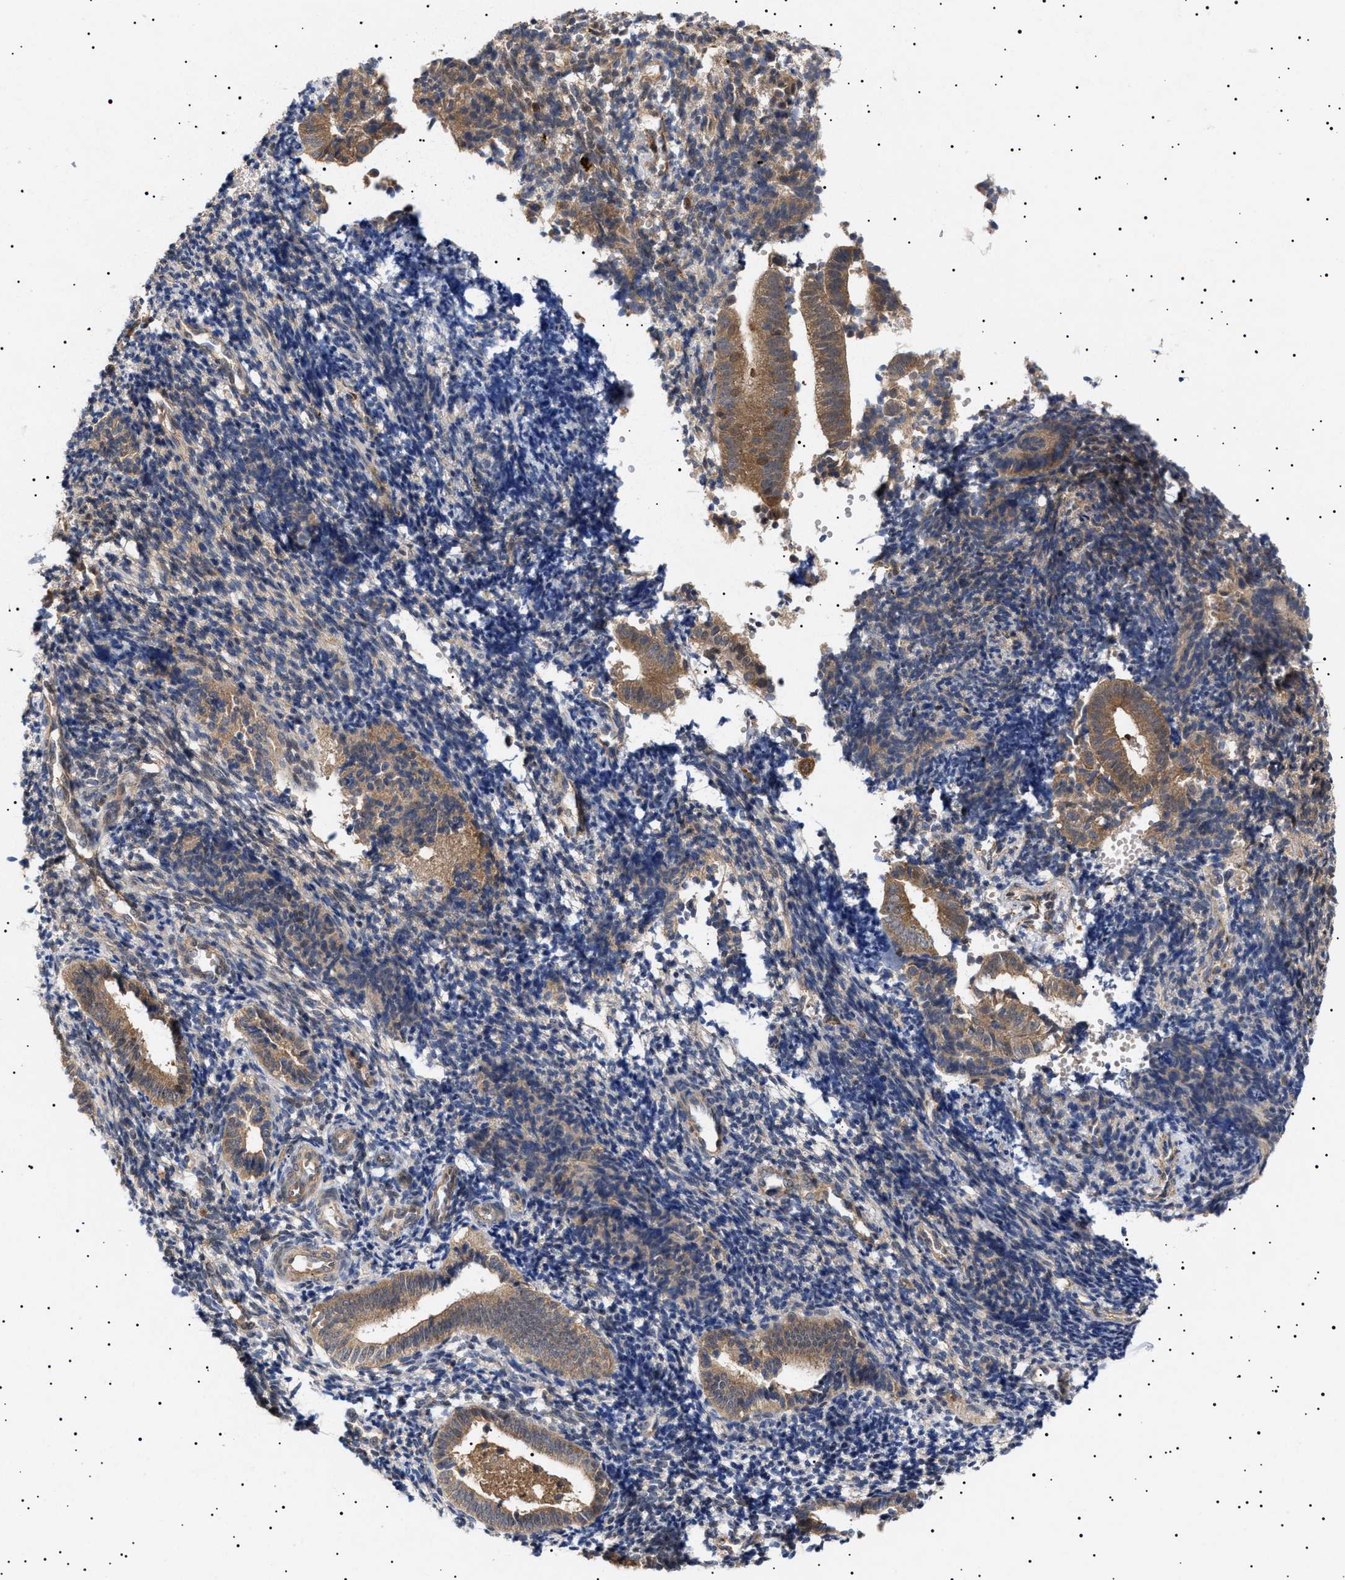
{"staining": {"intensity": "negative", "quantity": "none", "location": "none"}, "tissue": "endometrium", "cell_type": "Cells in endometrial stroma", "image_type": "normal", "snomed": [{"axis": "morphology", "description": "Normal tissue, NOS"}, {"axis": "topography", "description": "Uterus"}, {"axis": "topography", "description": "Endometrium"}], "caption": "This is an IHC photomicrograph of benign human endometrium. There is no positivity in cells in endometrial stroma.", "gene": "NPLOC4", "patient": {"sex": "female", "age": 33}}